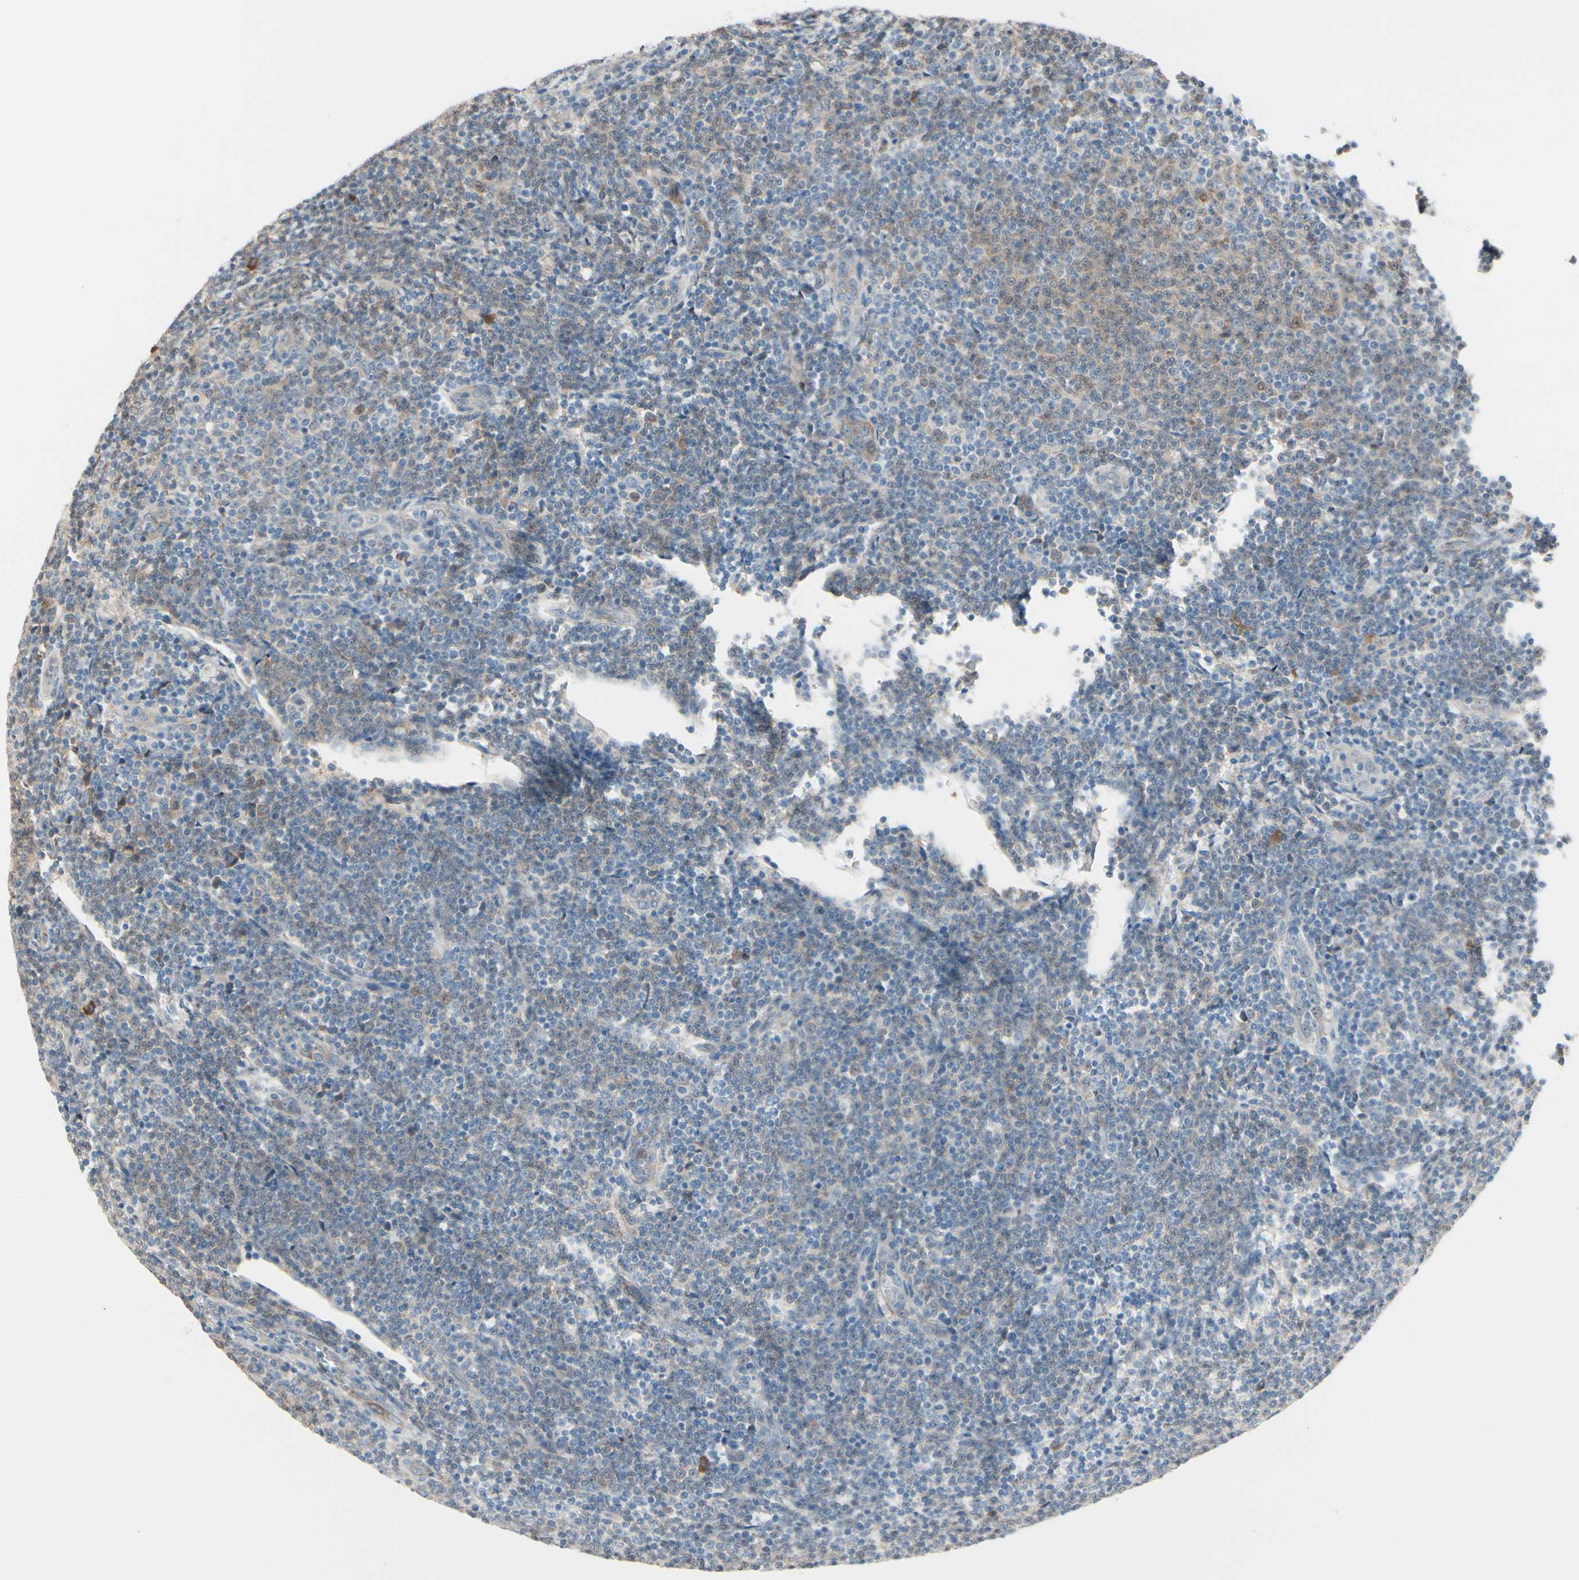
{"staining": {"intensity": "weak", "quantity": "<25%", "location": "cytoplasmic/membranous"}, "tissue": "lymphoma", "cell_type": "Tumor cells", "image_type": "cancer", "snomed": [{"axis": "morphology", "description": "Malignant lymphoma, non-Hodgkin's type, Low grade"}, {"axis": "topography", "description": "Lymph node"}], "caption": "High power microscopy image of an IHC photomicrograph of malignant lymphoma, non-Hodgkin's type (low-grade), revealing no significant staining in tumor cells.", "gene": "SNX29", "patient": {"sex": "male", "age": 66}}